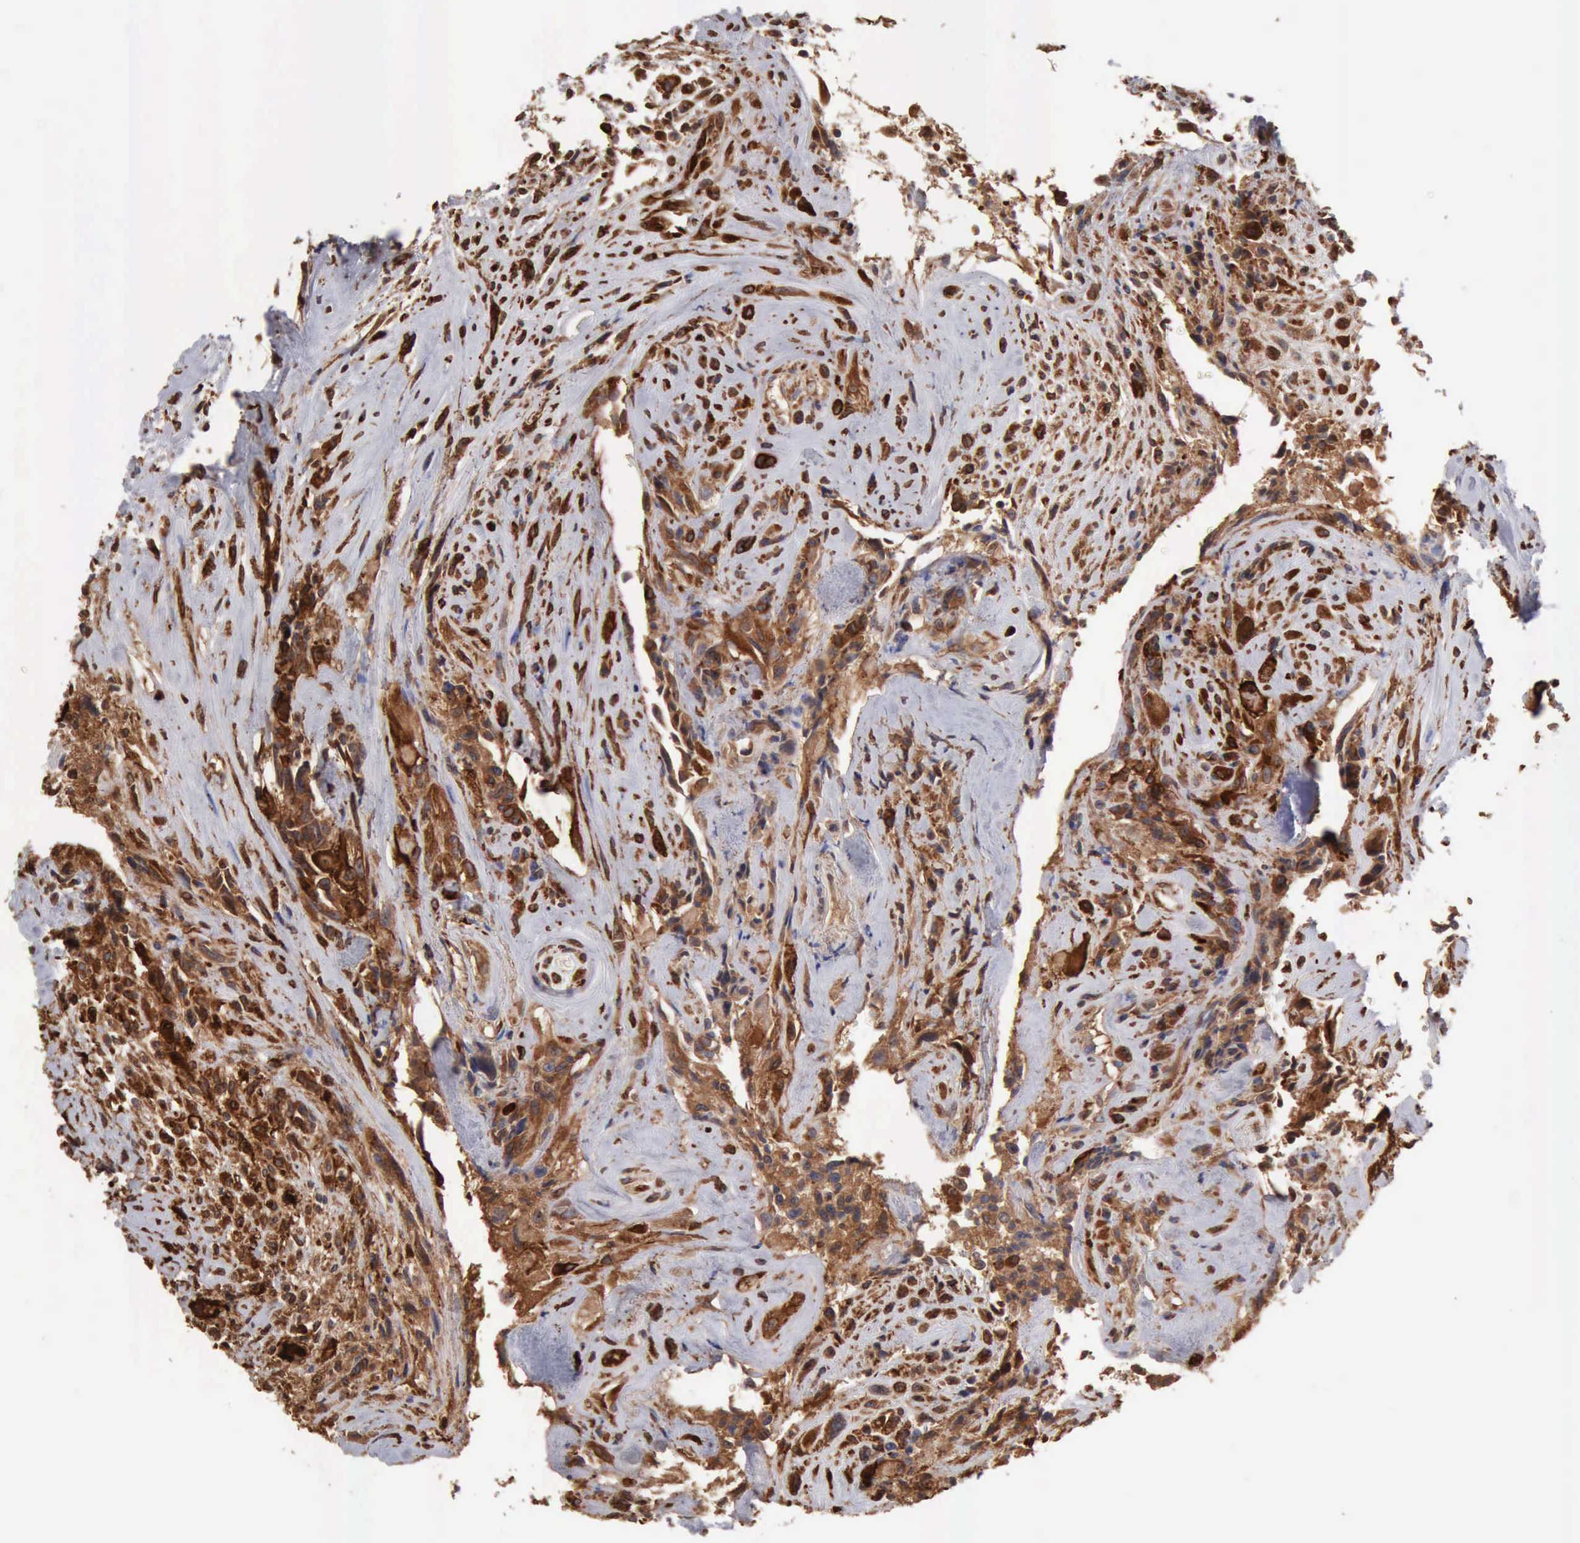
{"staining": {"intensity": "strong", "quantity": ">75%", "location": "cytoplasmic/membranous,nuclear"}, "tissue": "glioma", "cell_type": "Tumor cells", "image_type": "cancer", "snomed": [{"axis": "morphology", "description": "Glioma, malignant, High grade"}, {"axis": "topography", "description": "Brain"}], "caption": "Immunohistochemical staining of human malignant glioma (high-grade) reveals high levels of strong cytoplasmic/membranous and nuclear expression in about >75% of tumor cells. The protein is stained brown, and the nuclei are stained in blue (DAB (3,3'-diaminobenzidine) IHC with brightfield microscopy, high magnification).", "gene": "APOL2", "patient": {"sex": "male", "age": 48}}